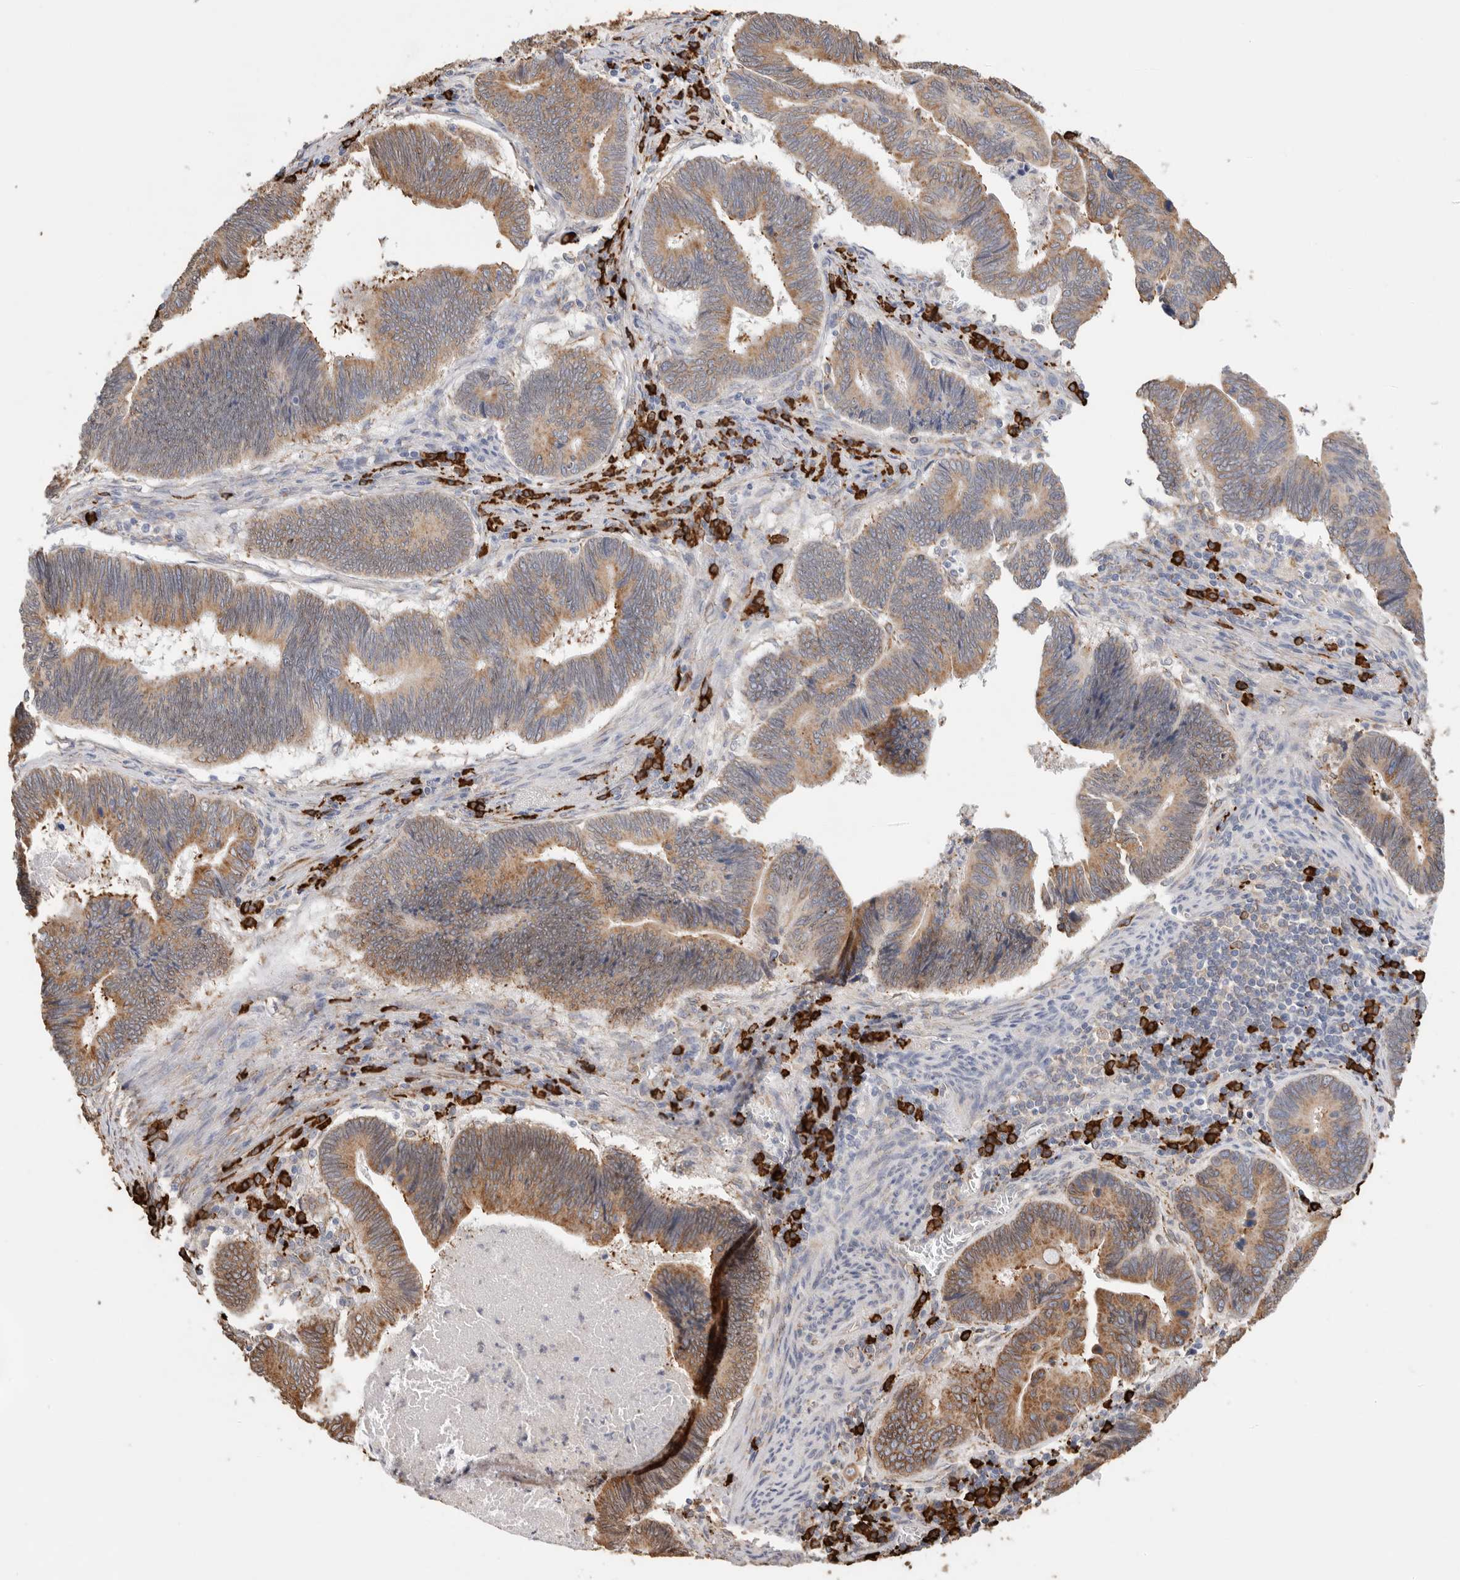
{"staining": {"intensity": "moderate", "quantity": ">75%", "location": "cytoplasmic/membranous"}, "tissue": "pancreatic cancer", "cell_type": "Tumor cells", "image_type": "cancer", "snomed": [{"axis": "morphology", "description": "Adenocarcinoma, NOS"}, {"axis": "topography", "description": "Pancreas"}], "caption": "IHC staining of pancreatic adenocarcinoma, which reveals medium levels of moderate cytoplasmic/membranous expression in approximately >75% of tumor cells indicating moderate cytoplasmic/membranous protein positivity. The staining was performed using DAB (3,3'-diaminobenzidine) (brown) for protein detection and nuclei were counterstained in hematoxylin (blue).", "gene": "BLOC1S5", "patient": {"sex": "female", "age": 70}}